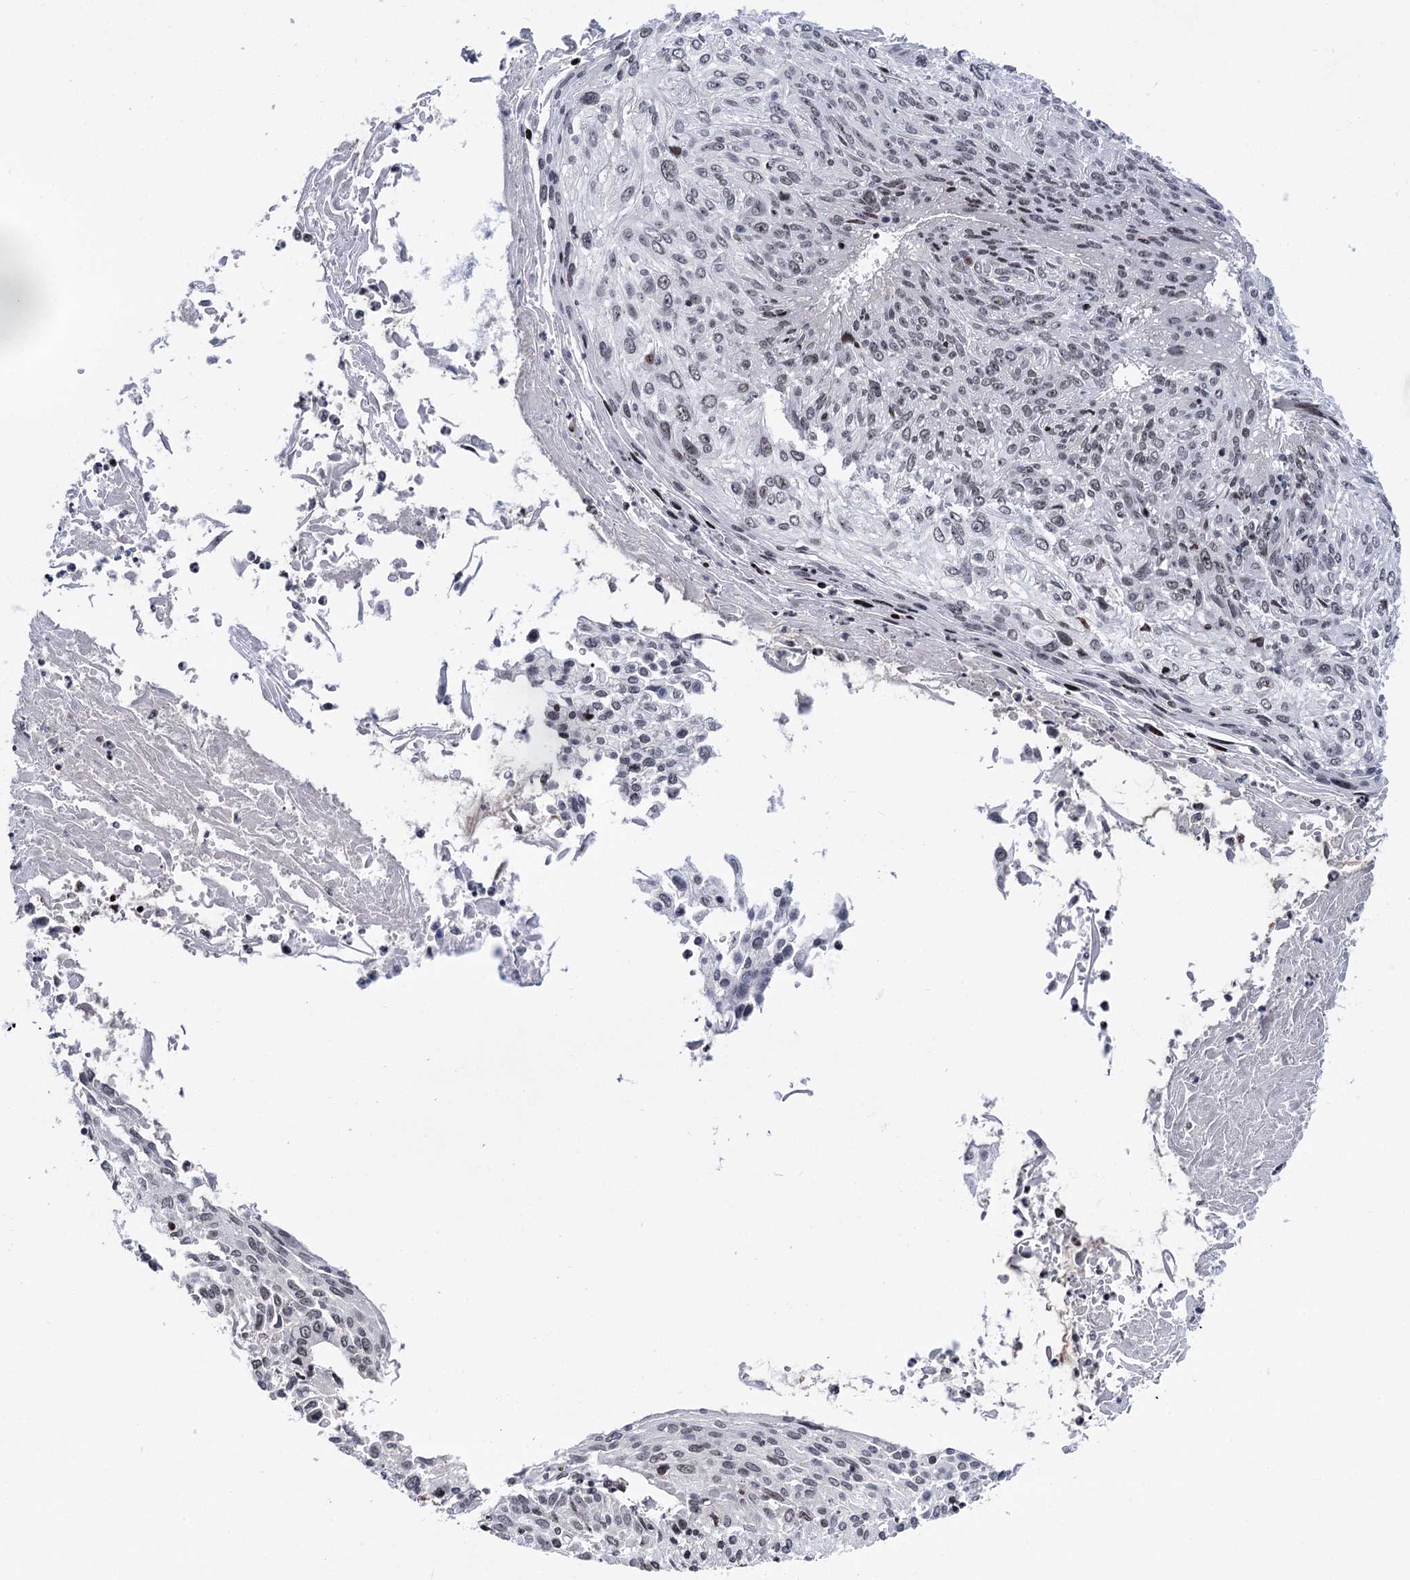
{"staining": {"intensity": "weak", "quantity": "<25%", "location": "nuclear"}, "tissue": "cervical cancer", "cell_type": "Tumor cells", "image_type": "cancer", "snomed": [{"axis": "morphology", "description": "Squamous cell carcinoma, NOS"}, {"axis": "topography", "description": "Cervix"}], "caption": "The histopathology image demonstrates no significant positivity in tumor cells of cervical cancer (squamous cell carcinoma).", "gene": "ZCCHC10", "patient": {"sex": "female", "age": 51}}